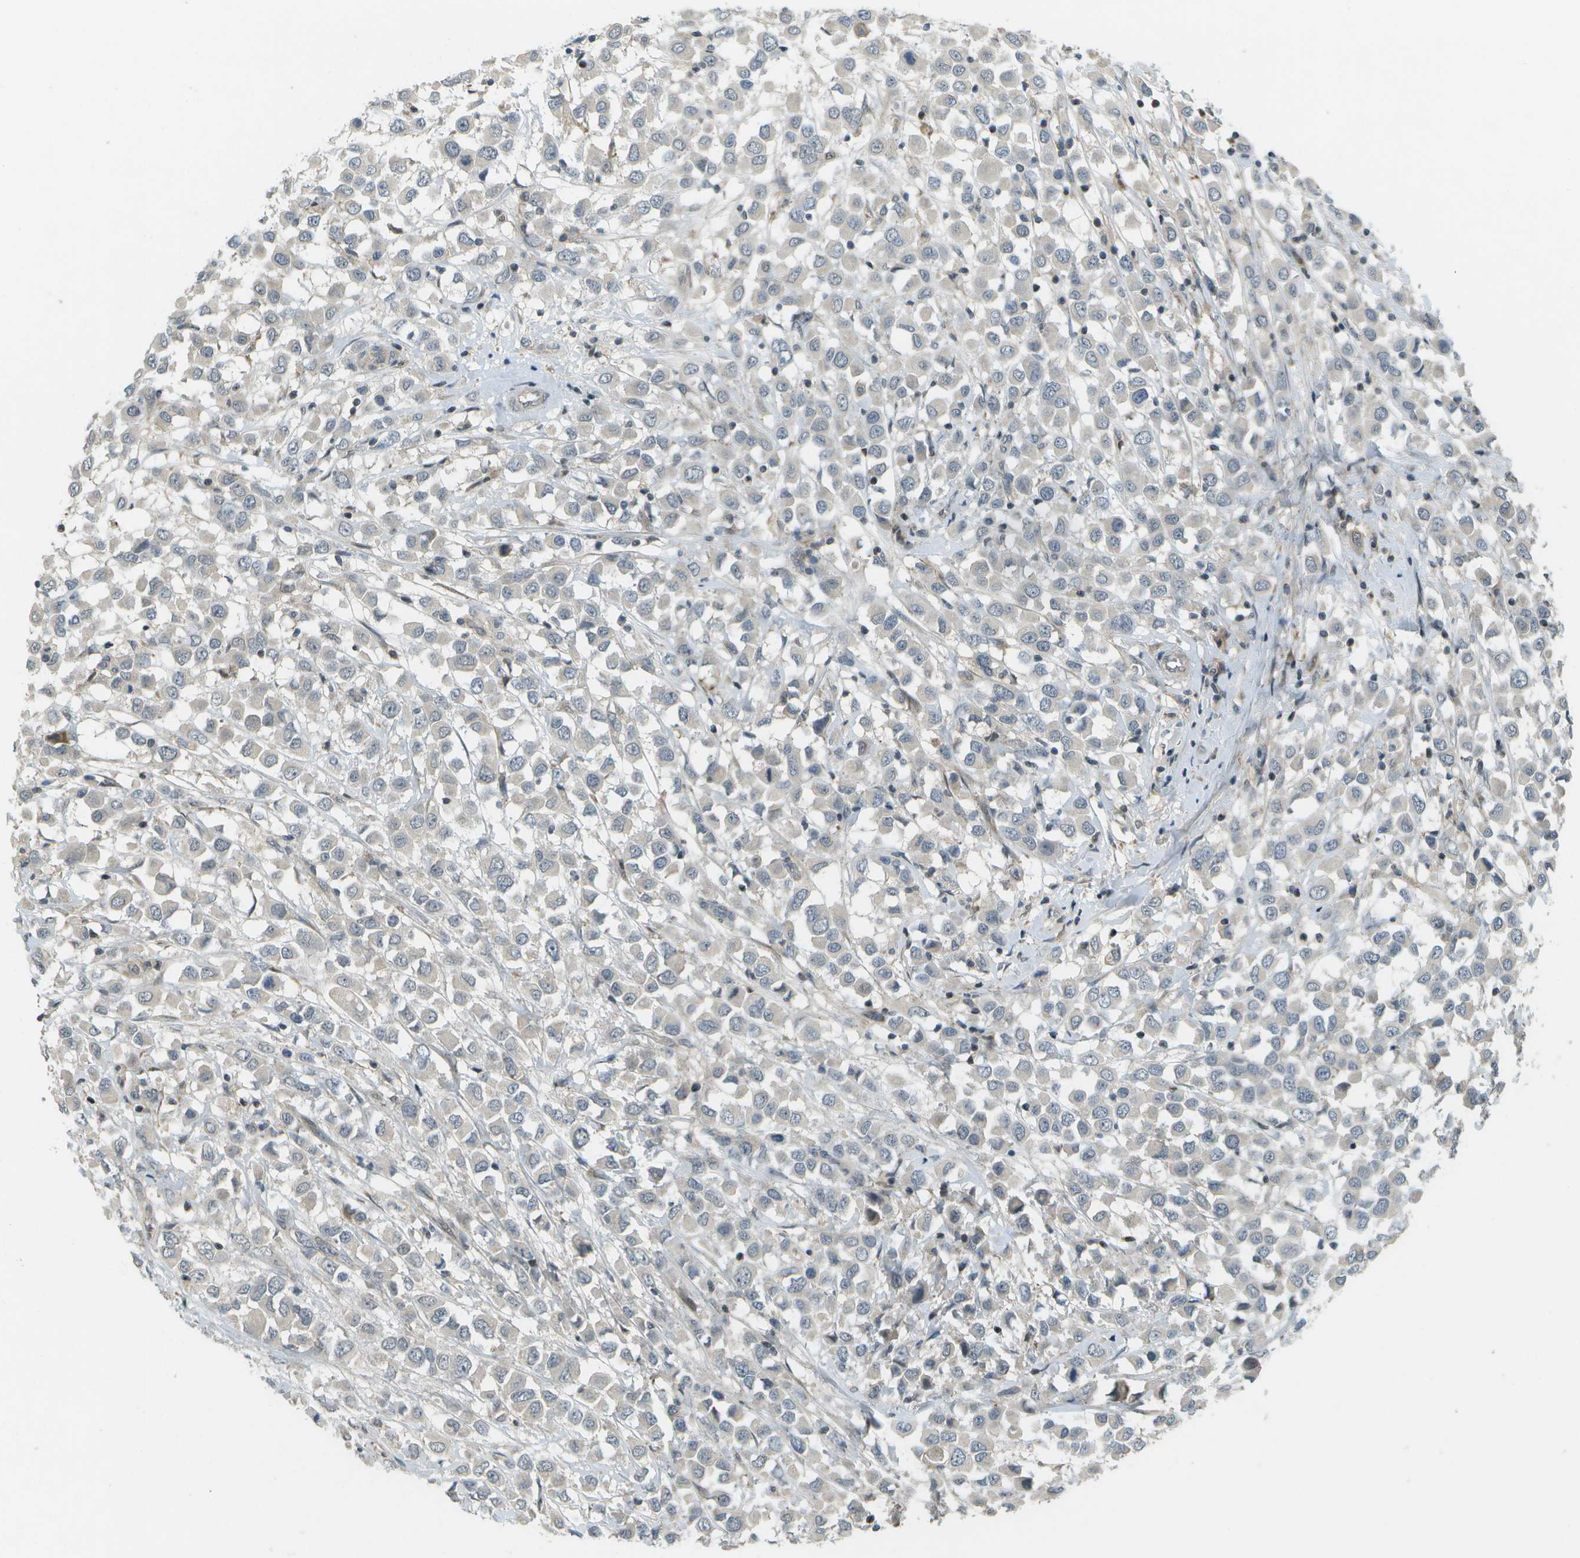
{"staining": {"intensity": "negative", "quantity": "none", "location": "none"}, "tissue": "breast cancer", "cell_type": "Tumor cells", "image_type": "cancer", "snomed": [{"axis": "morphology", "description": "Duct carcinoma"}, {"axis": "topography", "description": "Breast"}], "caption": "Immunohistochemical staining of human breast cancer (infiltrating ductal carcinoma) displays no significant staining in tumor cells.", "gene": "WNK2", "patient": {"sex": "female", "age": 61}}